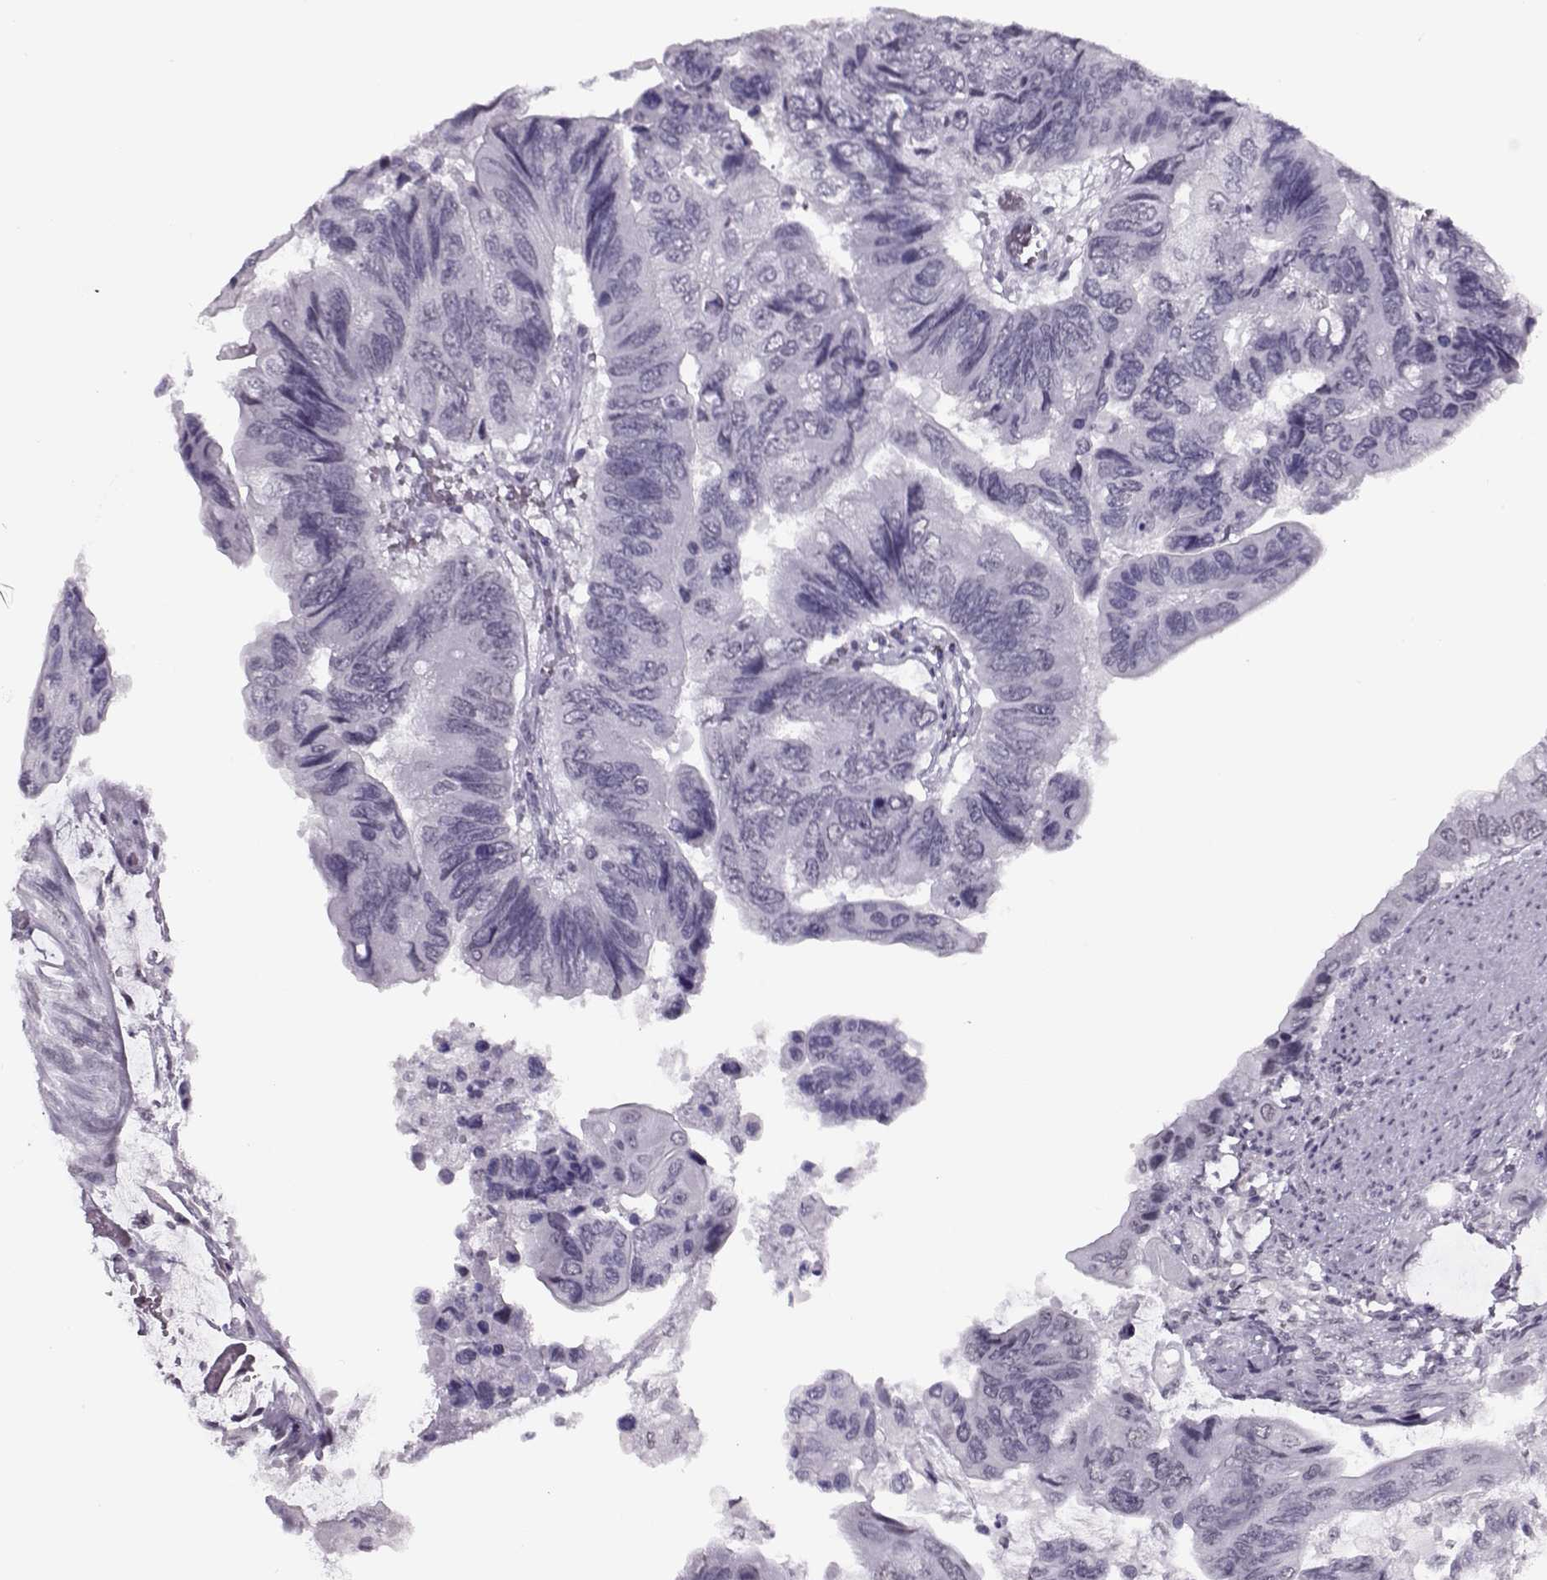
{"staining": {"intensity": "negative", "quantity": "none", "location": "none"}, "tissue": "colorectal cancer", "cell_type": "Tumor cells", "image_type": "cancer", "snomed": [{"axis": "morphology", "description": "Adenocarcinoma, NOS"}, {"axis": "topography", "description": "Rectum"}], "caption": "DAB immunohistochemical staining of human colorectal cancer demonstrates no significant staining in tumor cells.", "gene": "PRMT8", "patient": {"sex": "male", "age": 63}}